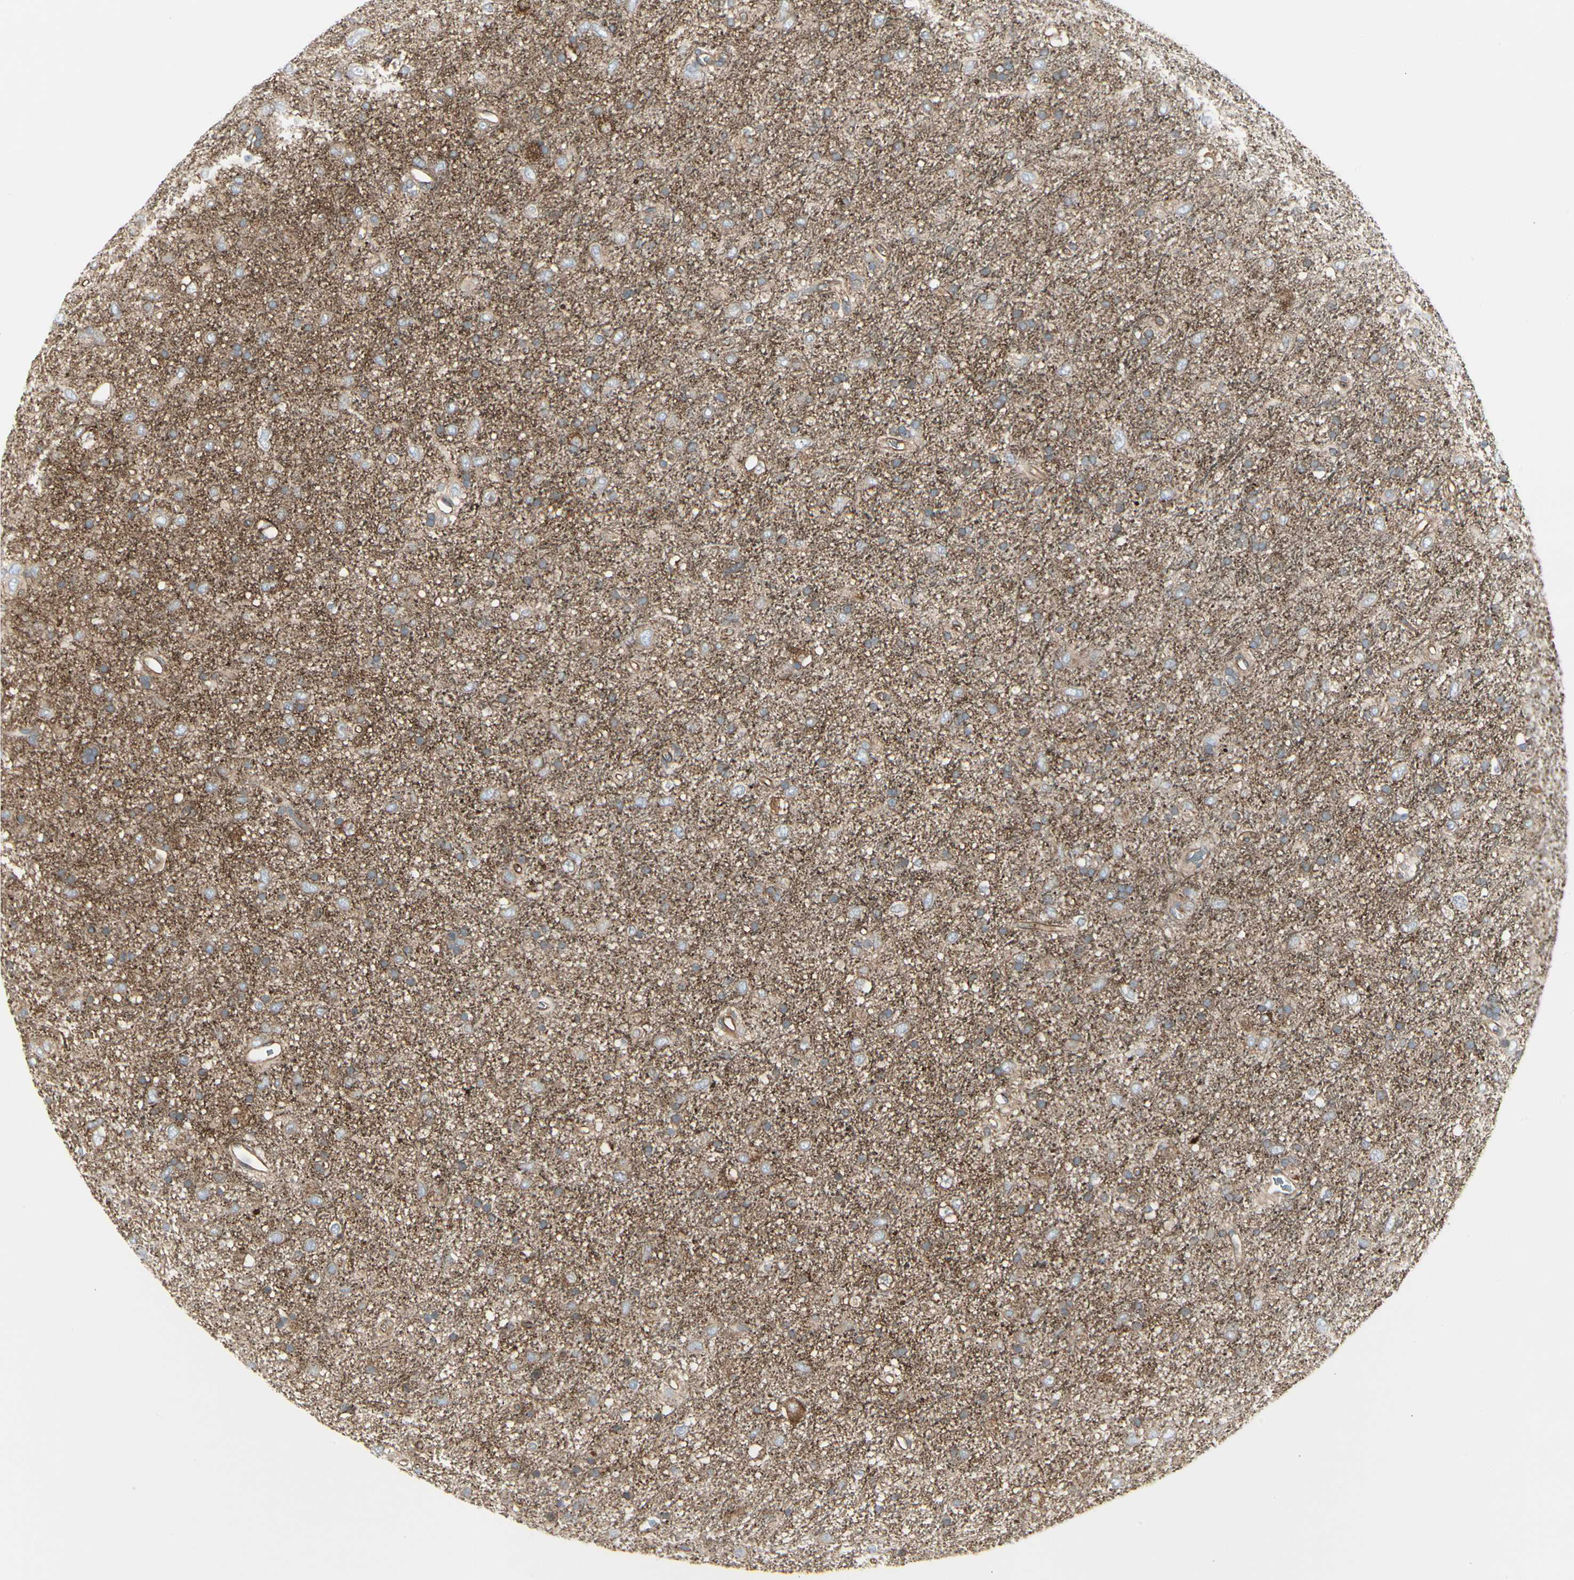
{"staining": {"intensity": "negative", "quantity": "none", "location": "none"}, "tissue": "glioma", "cell_type": "Tumor cells", "image_type": "cancer", "snomed": [{"axis": "morphology", "description": "Glioma, malignant, Low grade"}, {"axis": "topography", "description": "Brain"}], "caption": "Immunohistochemical staining of human malignant glioma (low-grade) exhibits no significant expression in tumor cells.", "gene": "ATP6V1B2", "patient": {"sex": "male", "age": 77}}